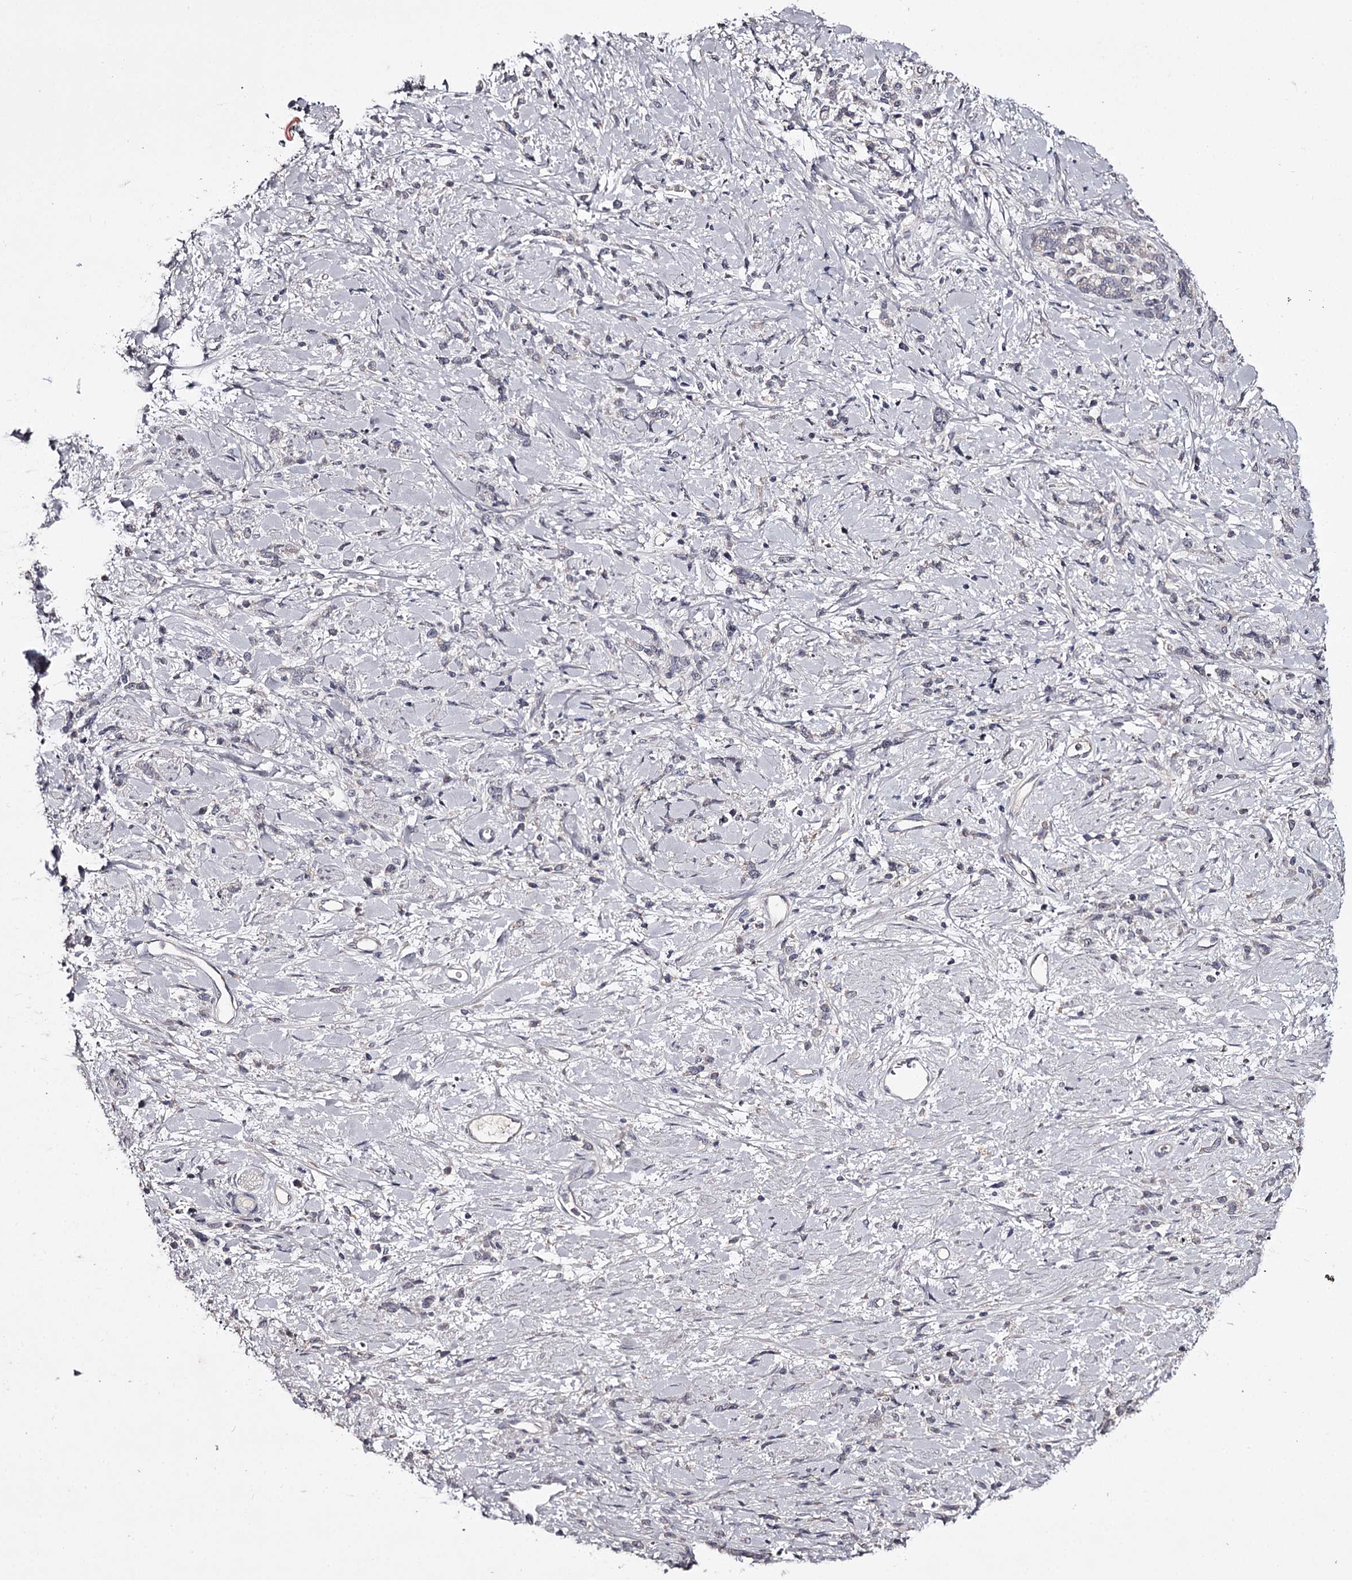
{"staining": {"intensity": "negative", "quantity": "none", "location": "none"}, "tissue": "stomach cancer", "cell_type": "Tumor cells", "image_type": "cancer", "snomed": [{"axis": "morphology", "description": "Adenocarcinoma, NOS"}, {"axis": "topography", "description": "Stomach"}], "caption": "High magnification brightfield microscopy of stomach cancer (adenocarcinoma) stained with DAB (3,3'-diaminobenzidine) (brown) and counterstained with hematoxylin (blue): tumor cells show no significant staining.", "gene": "PRM2", "patient": {"sex": "female", "age": 60}}